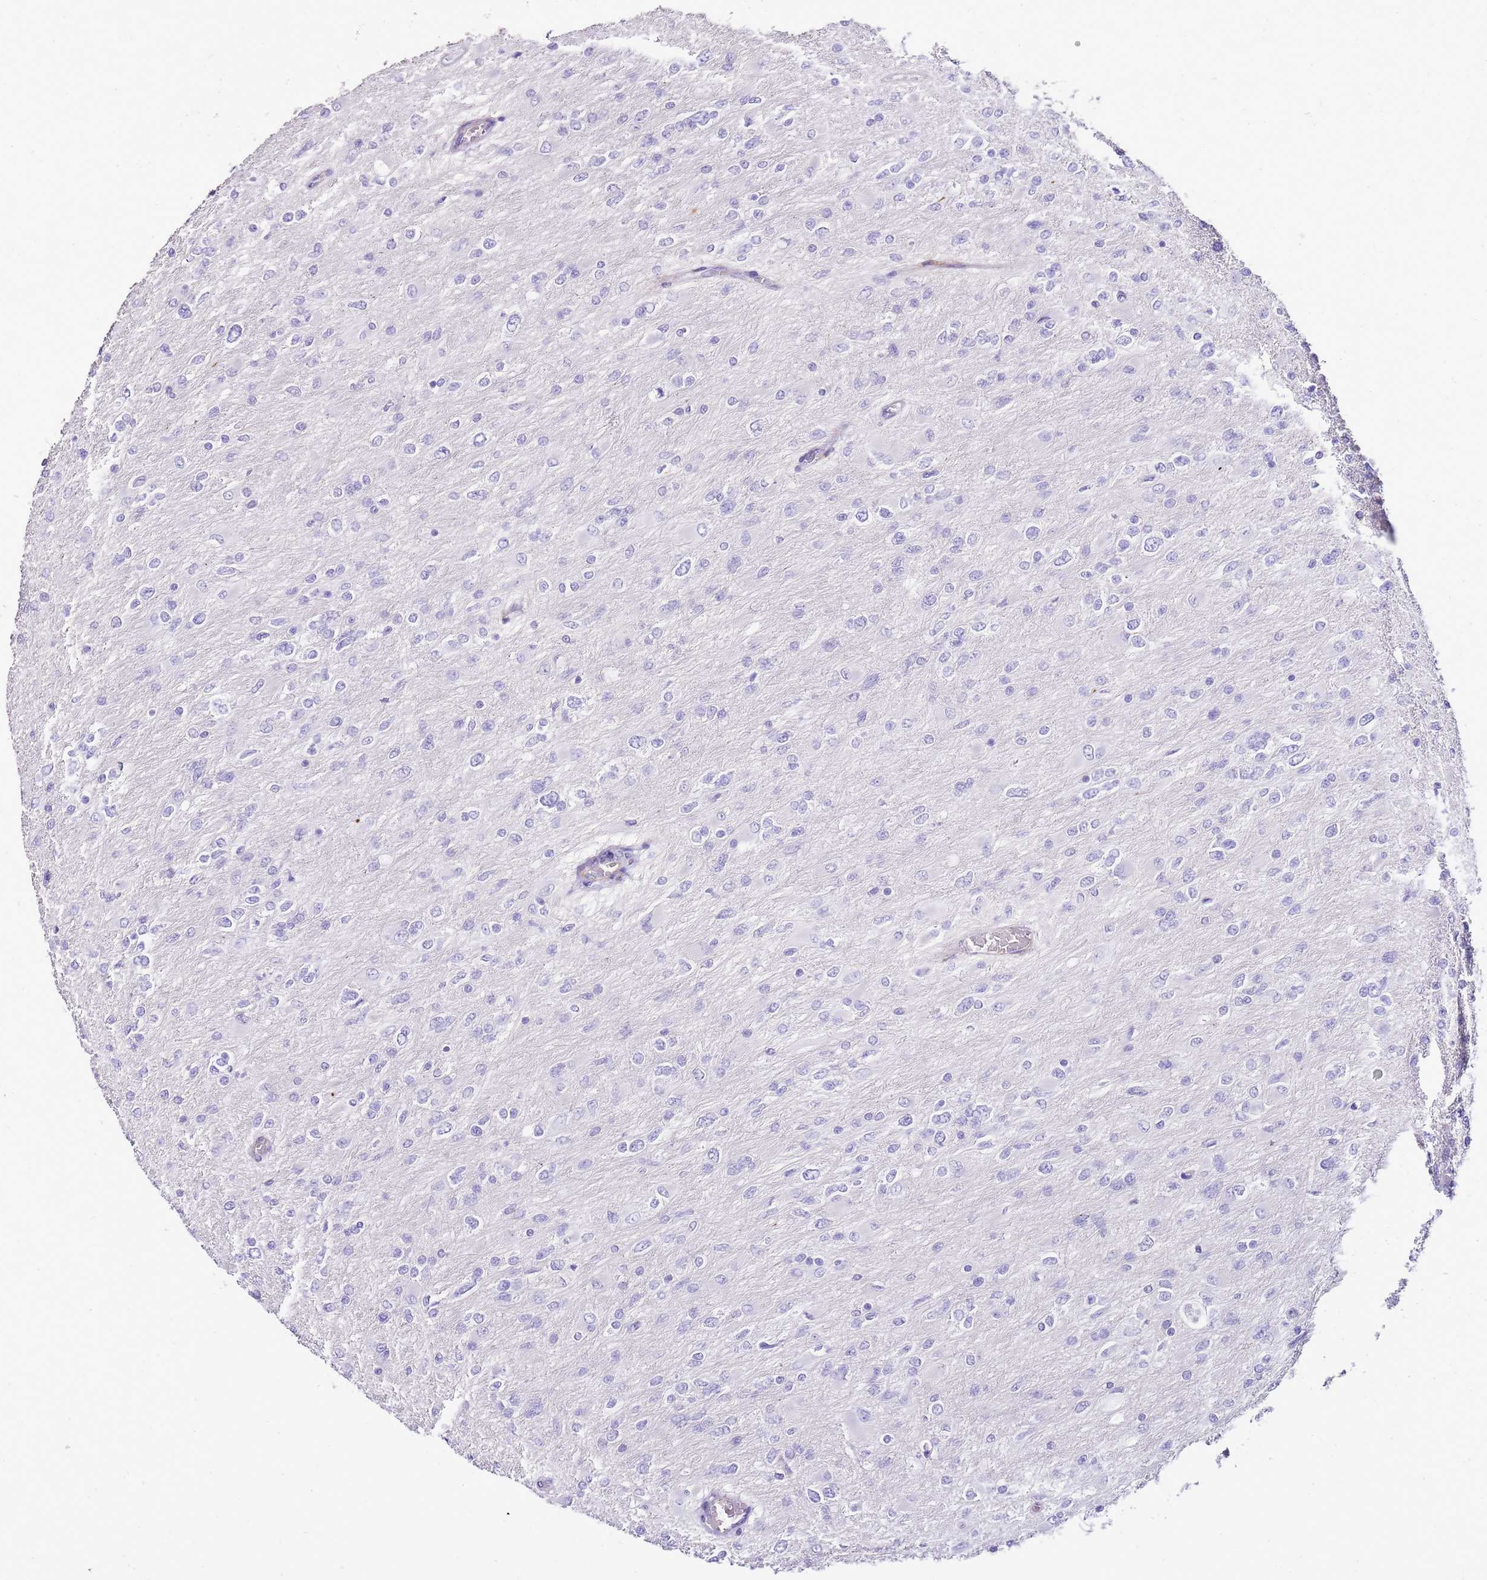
{"staining": {"intensity": "negative", "quantity": "none", "location": "none"}, "tissue": "glioma", "cell_type": "Tumor cells", "image_type": "cancer", "snomed": [{"axis": "morphology", "description": "Glioma, malignant, High grade"}, {"axis": "topography", "description": "Cerebral cortex"}], "caption": "Human malignant glioma (high-grade) stained for a protein using immunohistochemistry (IHC) shows no staining in tumor cells.", "gene": "ALDH3A1", "patient": {"sex": "female", "age": 36}}